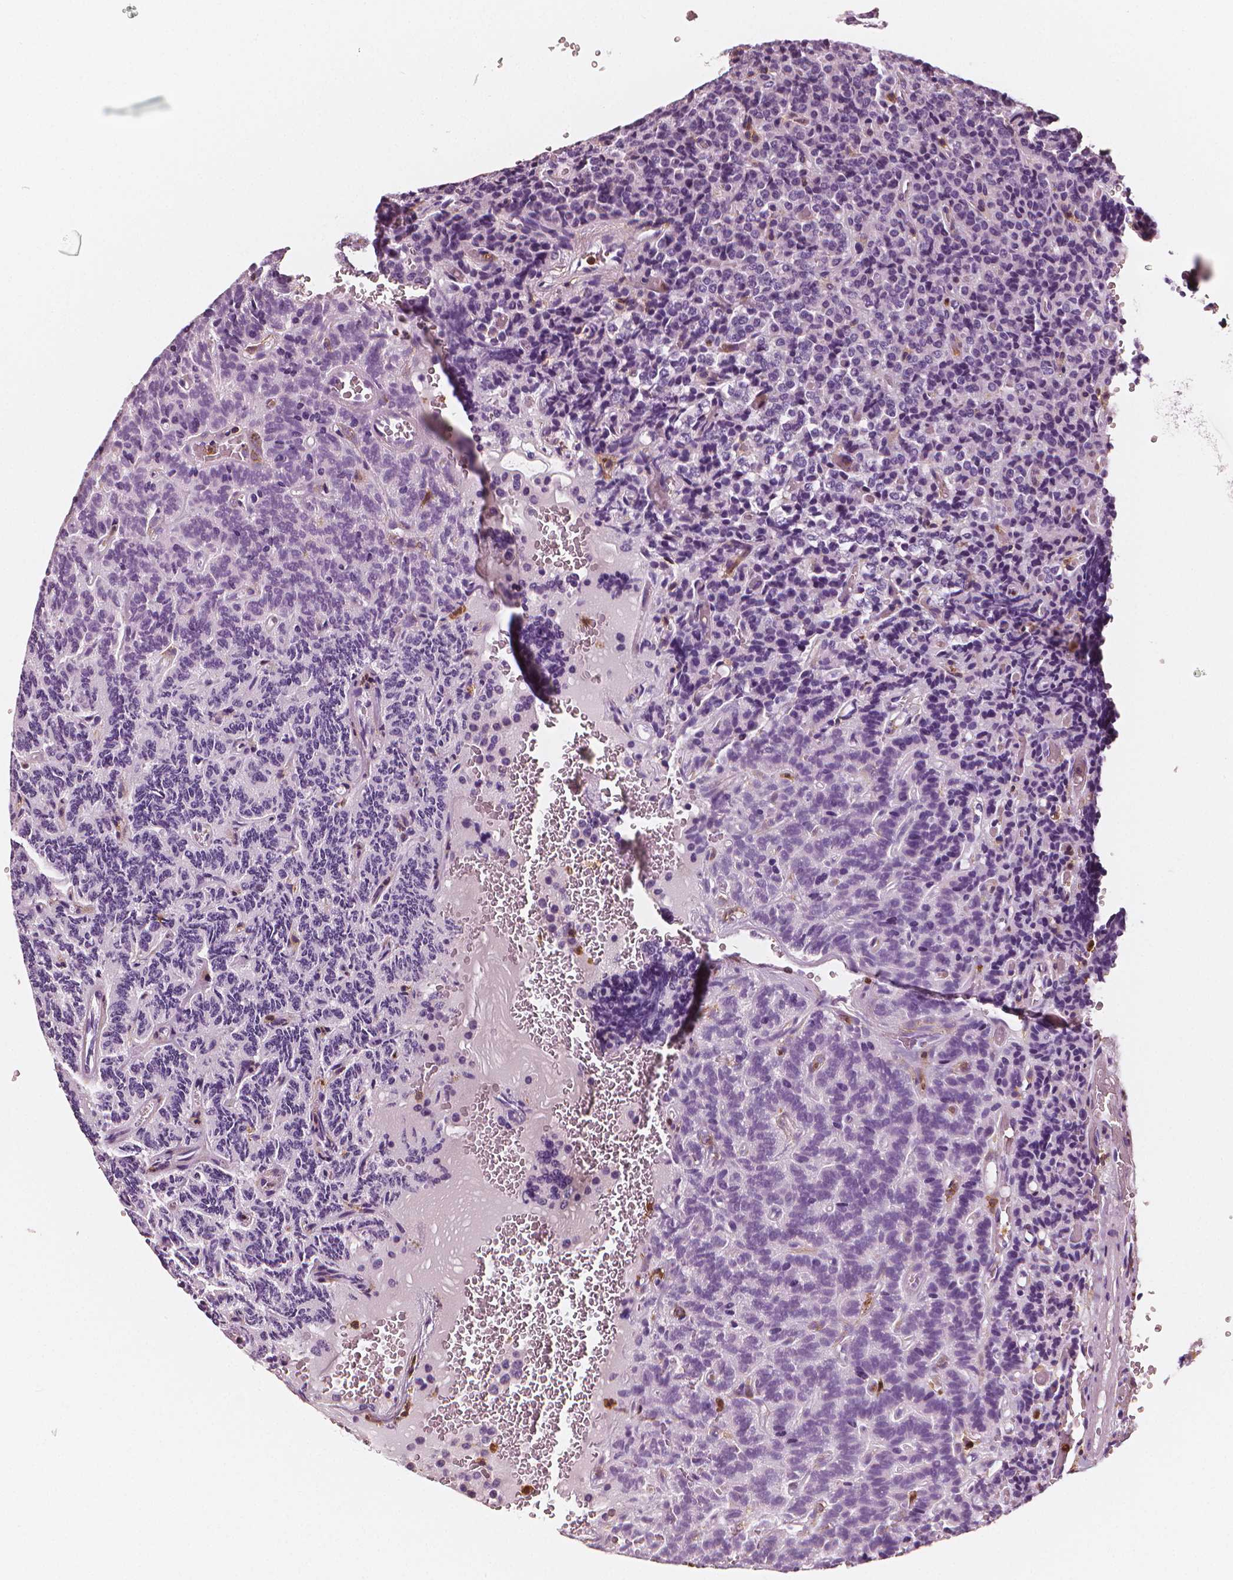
{"staining": {"intensity": "negative", "quantity": "none", "location": "none"}, "tissue": "carcinoid", "cell_type": "Tumor cells", "image_type": "cancer", "snomed": [{"axis": "morphology", "description": "Carcinoid, malignant, NOS"}, {"axis": "topography", "description": "Pancreas"}], "caption": "Carcinoid was stained to show a protein in brown. There is no significant staining in tumor cells. The staining is performed using DAB (3,3'-diaminobenzidine) brown chromogen with nuclei counter-stained in using hematoxylin.", "gene": "PTPRC", "patient": {"sex": "male", "age": 36}}